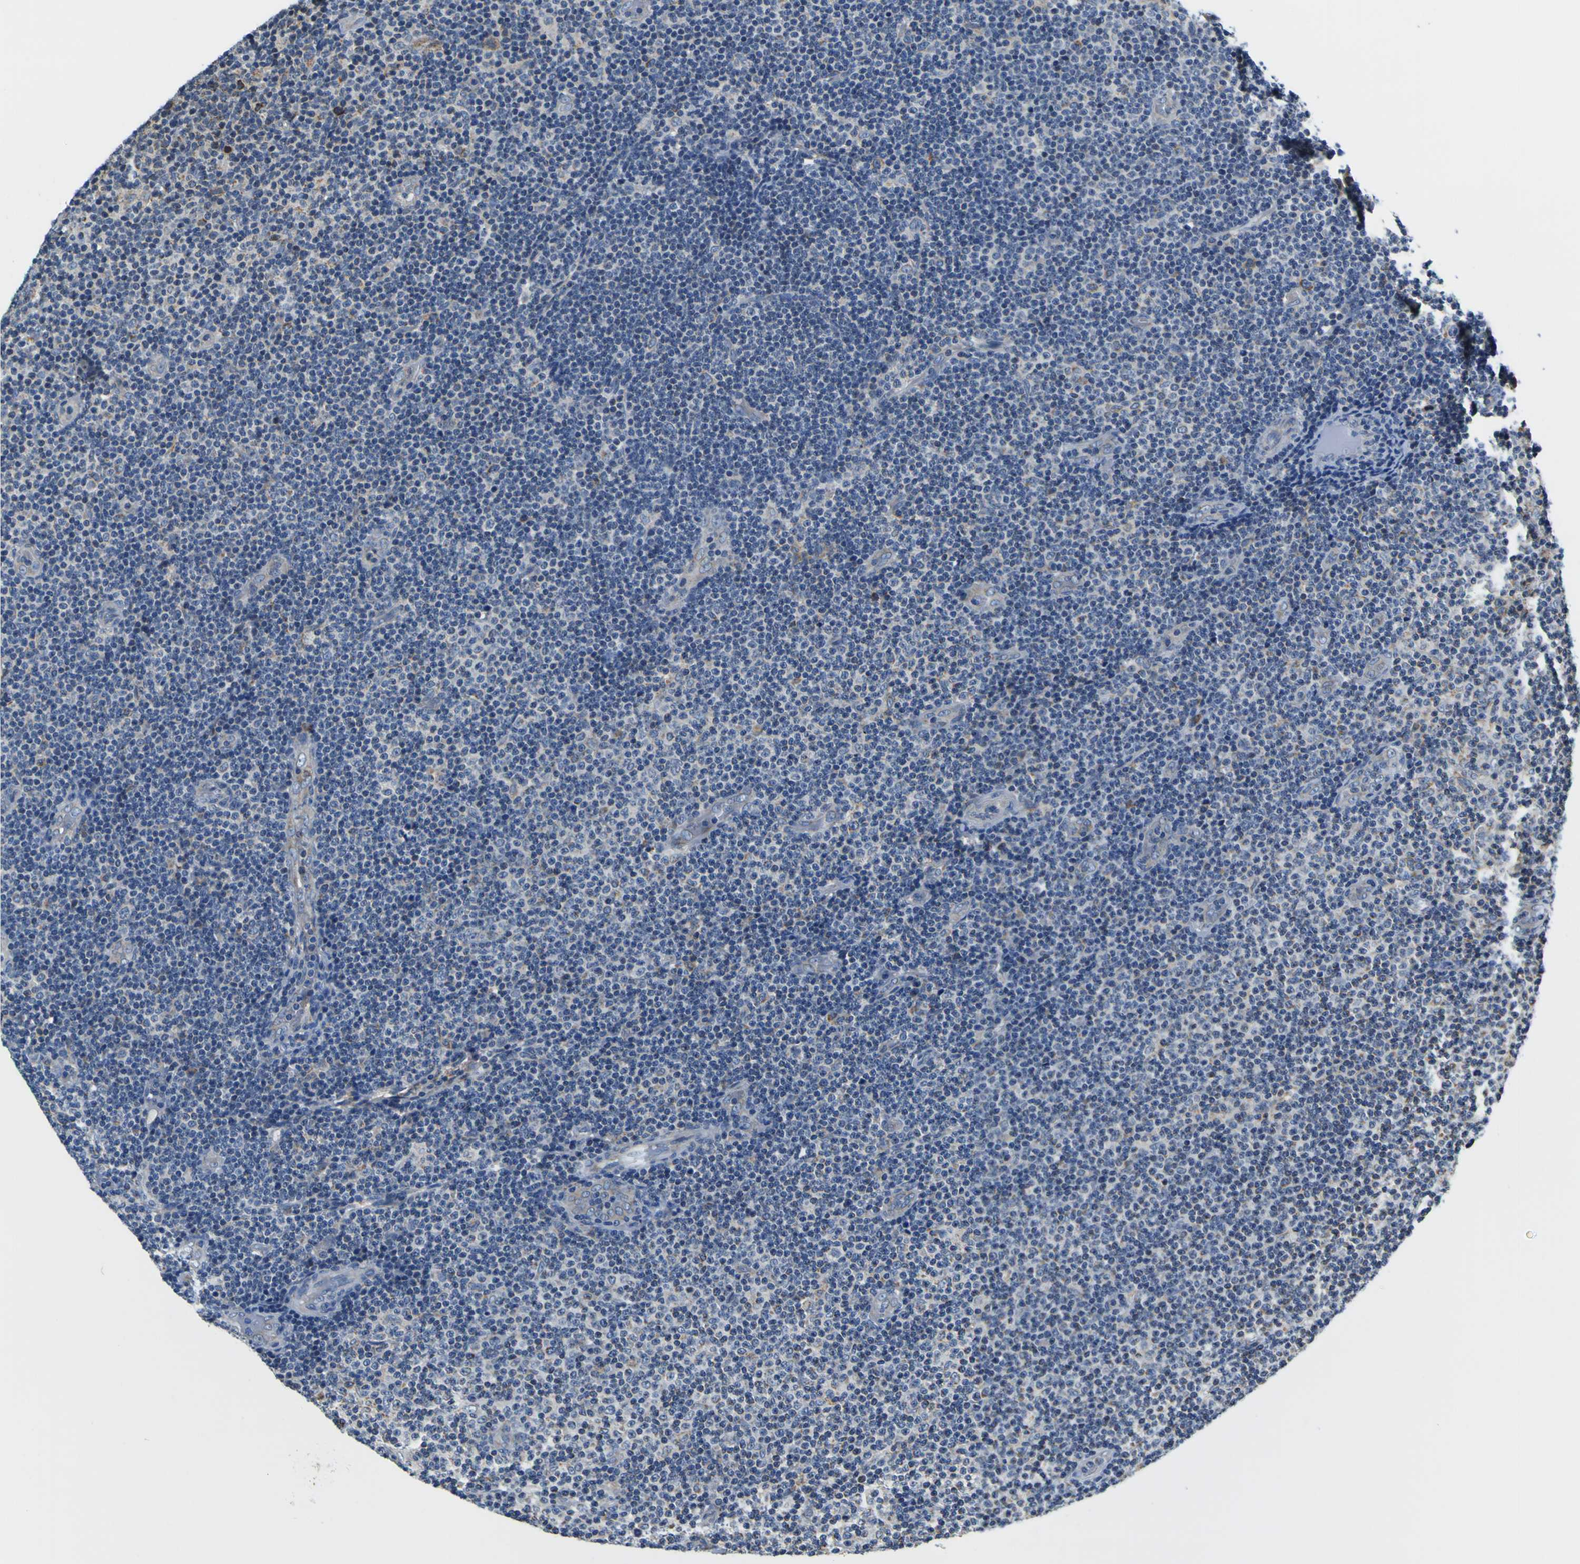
{"staining": {"intensity": "negative", "quantity": "none", "location": "none"}, "tissue": "lymphoma", "cell_type": "Tumor cells", "image_type": "cancer", "snomed": [{"axis": "morphology", "description": "Malignant lymphoma, non-Hodgkin's type, Low grade"}, {"axis": "topography", "description": "Lymph node"}], "caption": "The image displays no significant expression in tumor cells of lymphoma.", "gene": "LRP4", "patient": {"sex": "male", "age": 83}}